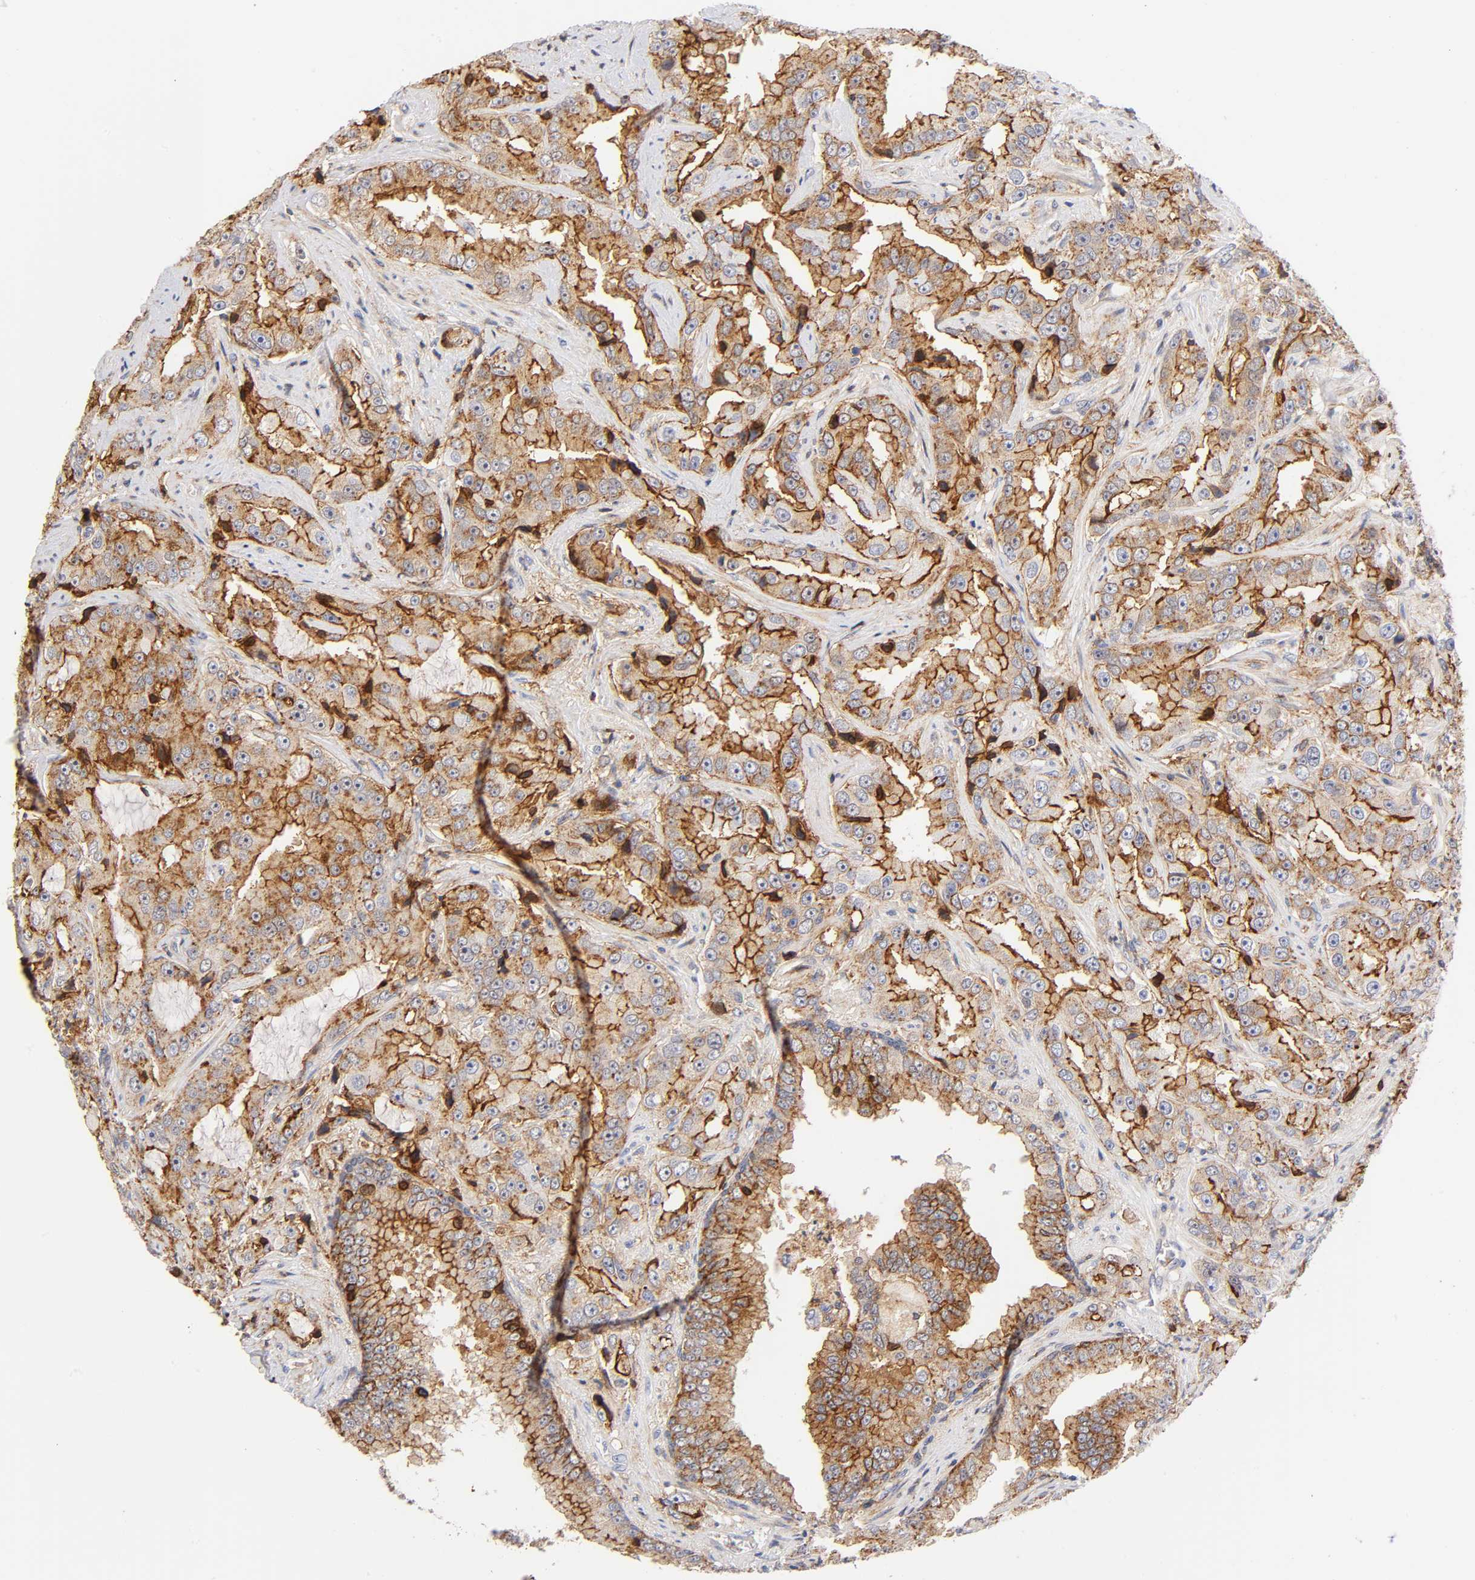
{"staining": {"intensity": "moderate", "quantity": ">75%", "location": "cytoplasmic/membranous,nuclear"}, "tissue": "prostate cancer", "cell_type": "Tumor cells", "image_type": "cancer", "snomed": [{"axis": "morphology", "description": "Adenocarcinoma, High grade"}, {"axis": "topography", "description": "Prostate"}], "caption": "This is a micrograph of immunohistochemistry staining of prostate high-grade adenocarcinoma, which shows moderate positivity in the cytoplasmic/membranous and nuclear of tumor cells.", "gene": "ANXA7", "patient": {"sex": "male", "age": 73}}